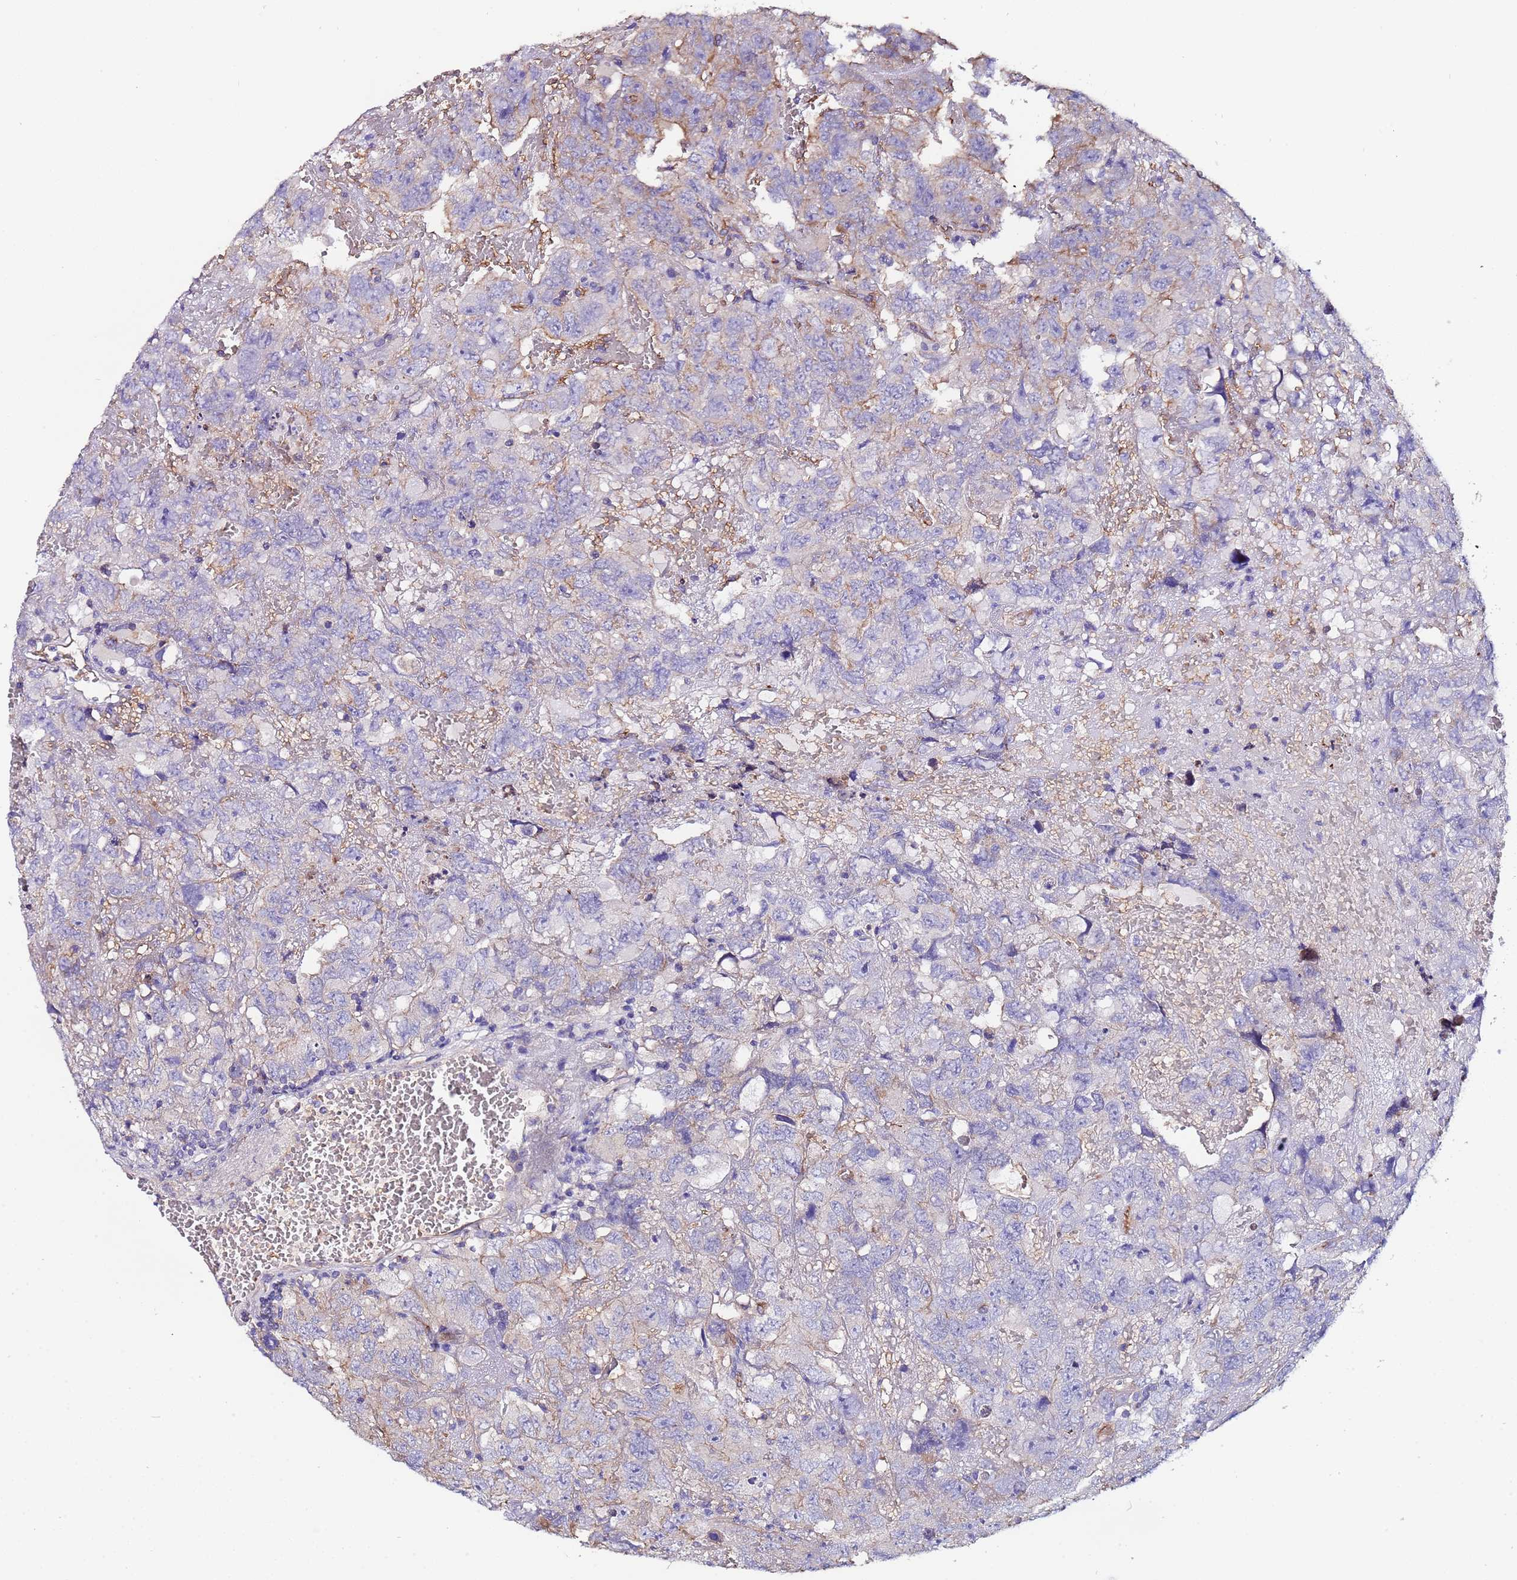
{"staining": {"intensity": "moderate", "quantity": "<25%", "location": "cytoplasmic/membranous"}, "tissue": "testis cancer", "cell_type": "Tumor cells", "image_type": "cancer", "snomed": [{"axis": "morphology", "description": "Carcinoma, Embryonal, NOS"}, {"axis": "topography", "description": "Testis"}], "caption": "IHC histopathology image of neoplastic tissue: testis cancer stained using IHC demonstrates low levels of moderate protein expression localized specifically in the cytoplasmic/membranous of tumor cells, appearing as a cytoplasmic/membranous brown color.", "gene": "ZNF248", "patient": {"sex": "male", "age": 45}}